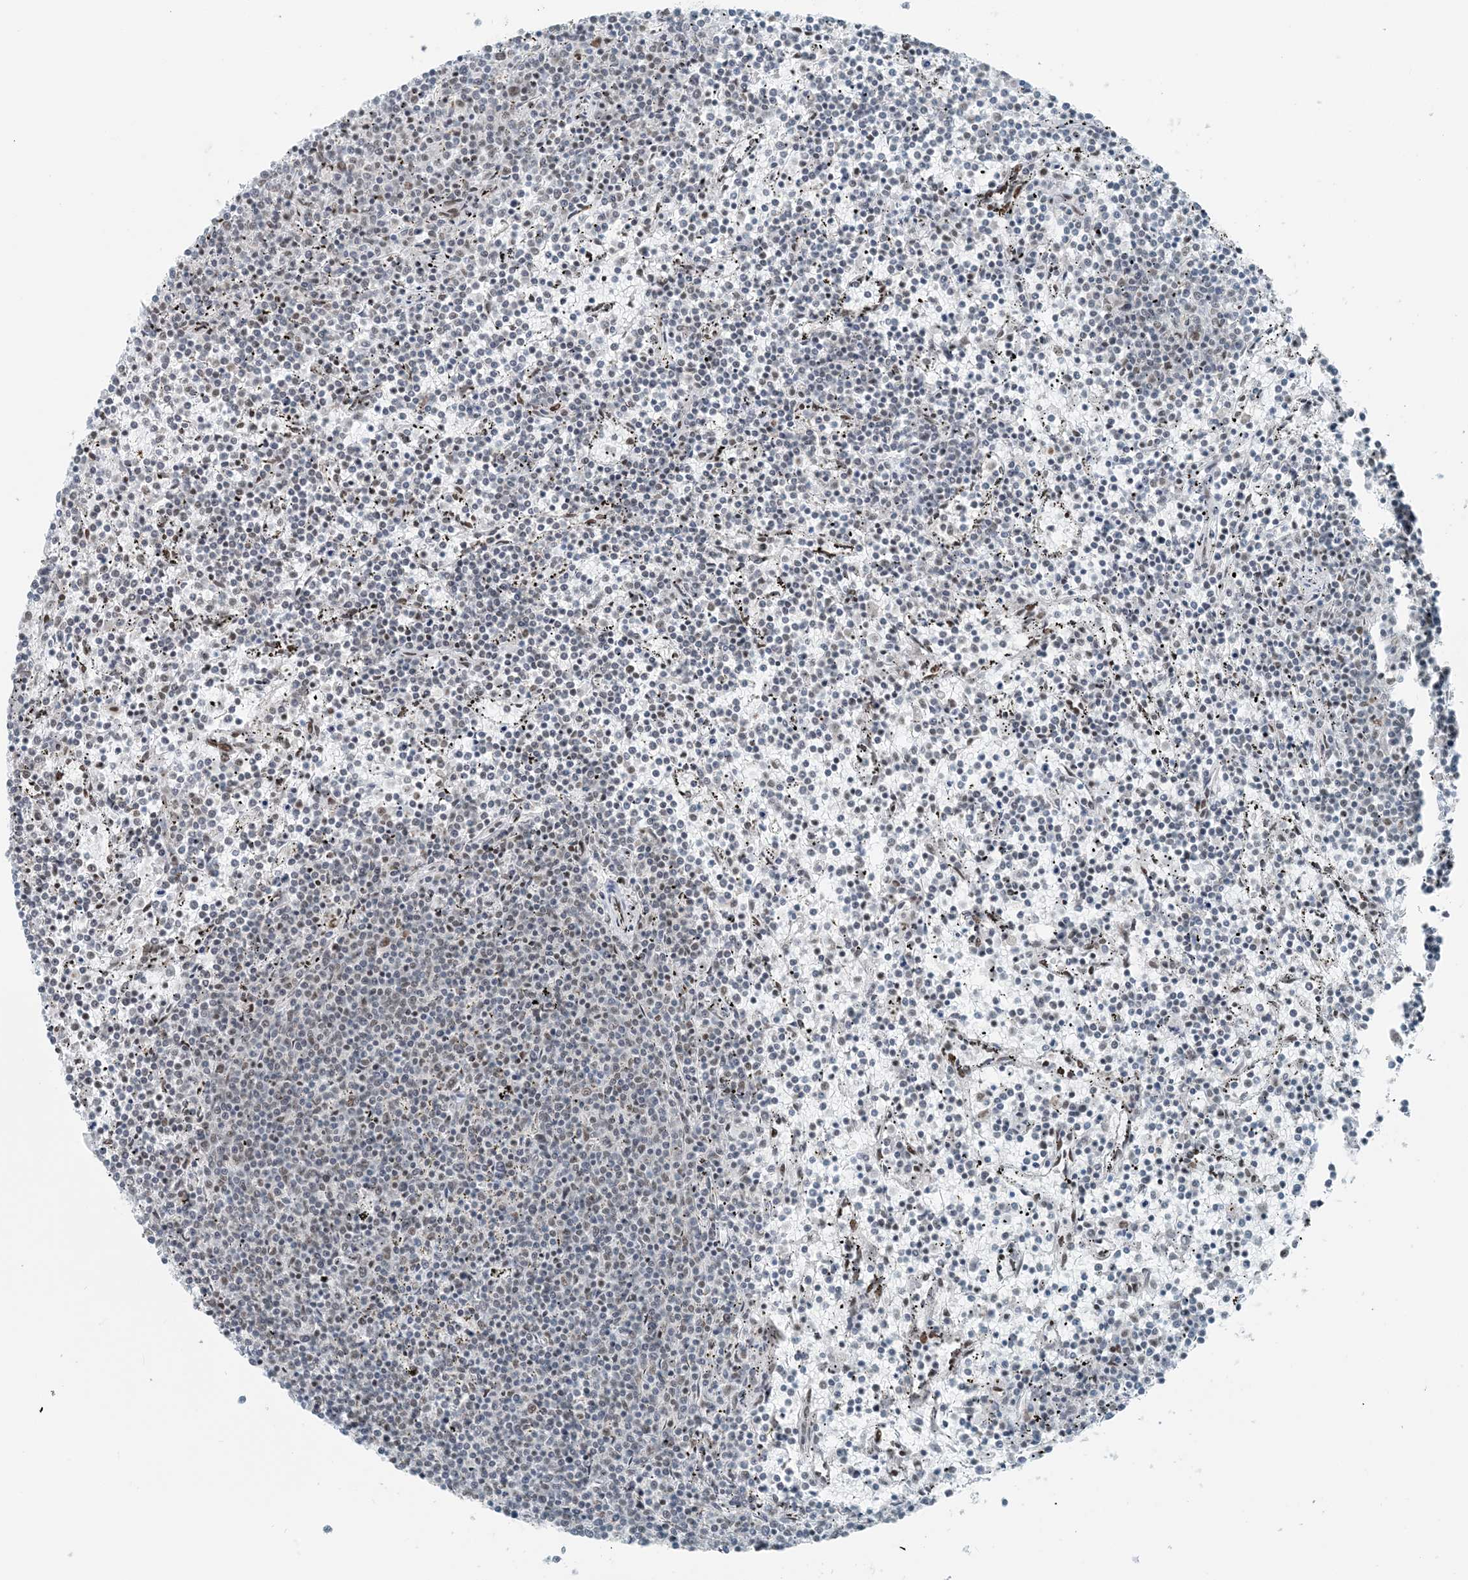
{"staining": {"intensity": "negative", "quantity": "none", "location": "none"}, "tissue": "lymphoma", "cell_type": "Tumor cells", "image_type": "cancer", "snomed": [{"axis": "morphology", "description": "Malignant lymphoma, non-Hodgkin's type, Low grade"}, {"axis": "topography", "description": "Spleen"}], "caption": "The photomicrograph shows no significant positivity in tumor cells of low-grade malignant lymphoma, non-Hodgkin's type. (DAB IHC visualized using brightfield microscopy, high magnification).", "gene": "ZNF500", "patient": {"sex": "female", "age": 50}}